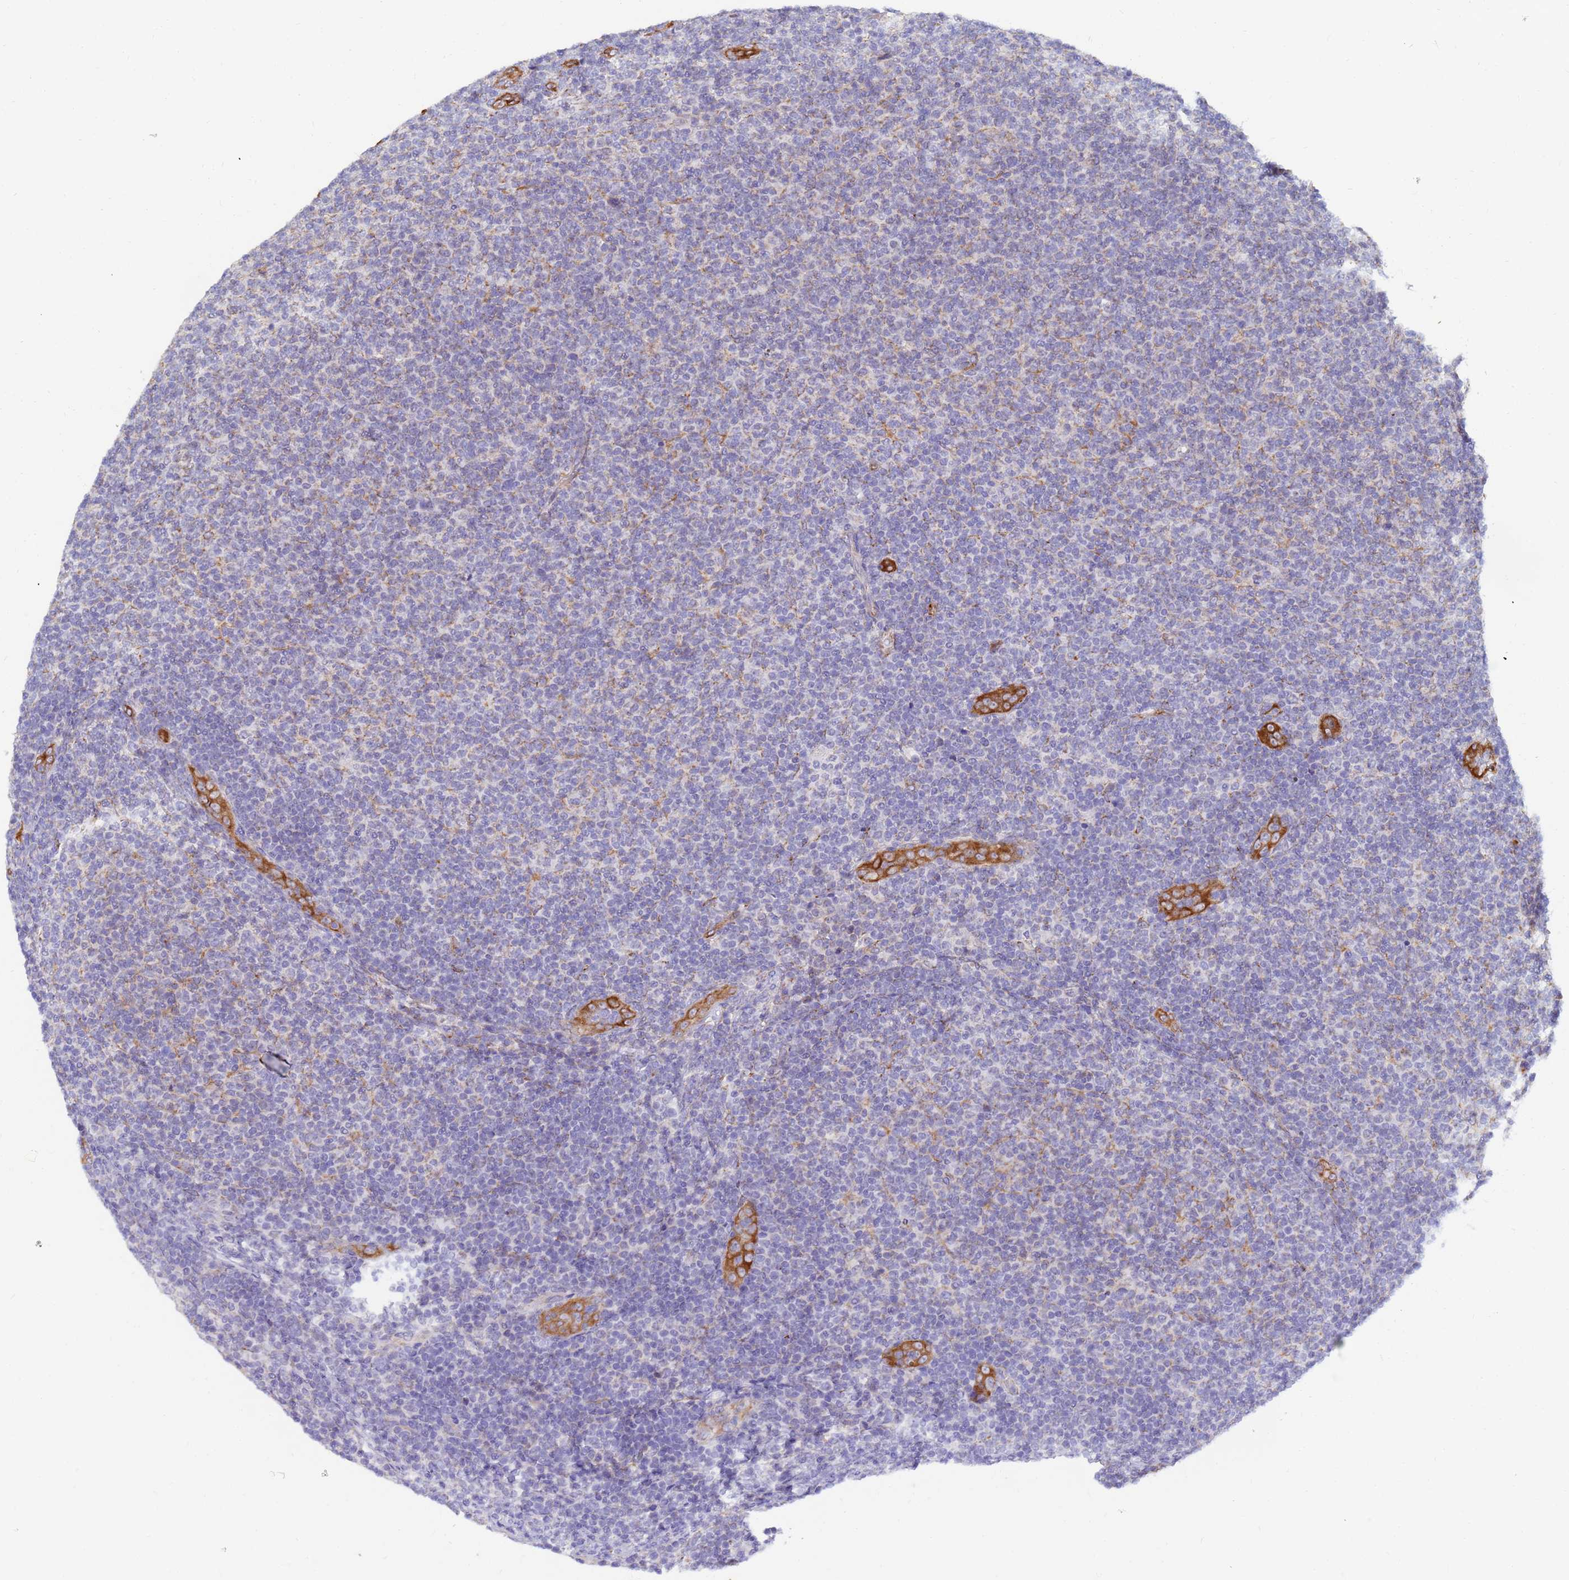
{"staining": {"intensity": "weak", "quantity": "25%-75%", "location": "cytoplasmic/membranous"}, "tissue": "lymphoma", "cell_type": "Tumor cells", "image_type": "cancer", "snomed": [{"axis": "morphology", "description": "Malignant lymphoma, non-Hodgkin's type, Low grade"}, {"axis": "topography", "description": "Lymph node"}], "caption": "This histopathology image demonstrates IHC staining of human low-grade malignant lymphoma, non-Hodgkin's type, with low weak cytoplasmic/membranous expression in approximately 25%-75% of tumor cells.", "gene": "SDR39U1", "patient": {"sex": "male", "age": 66}}